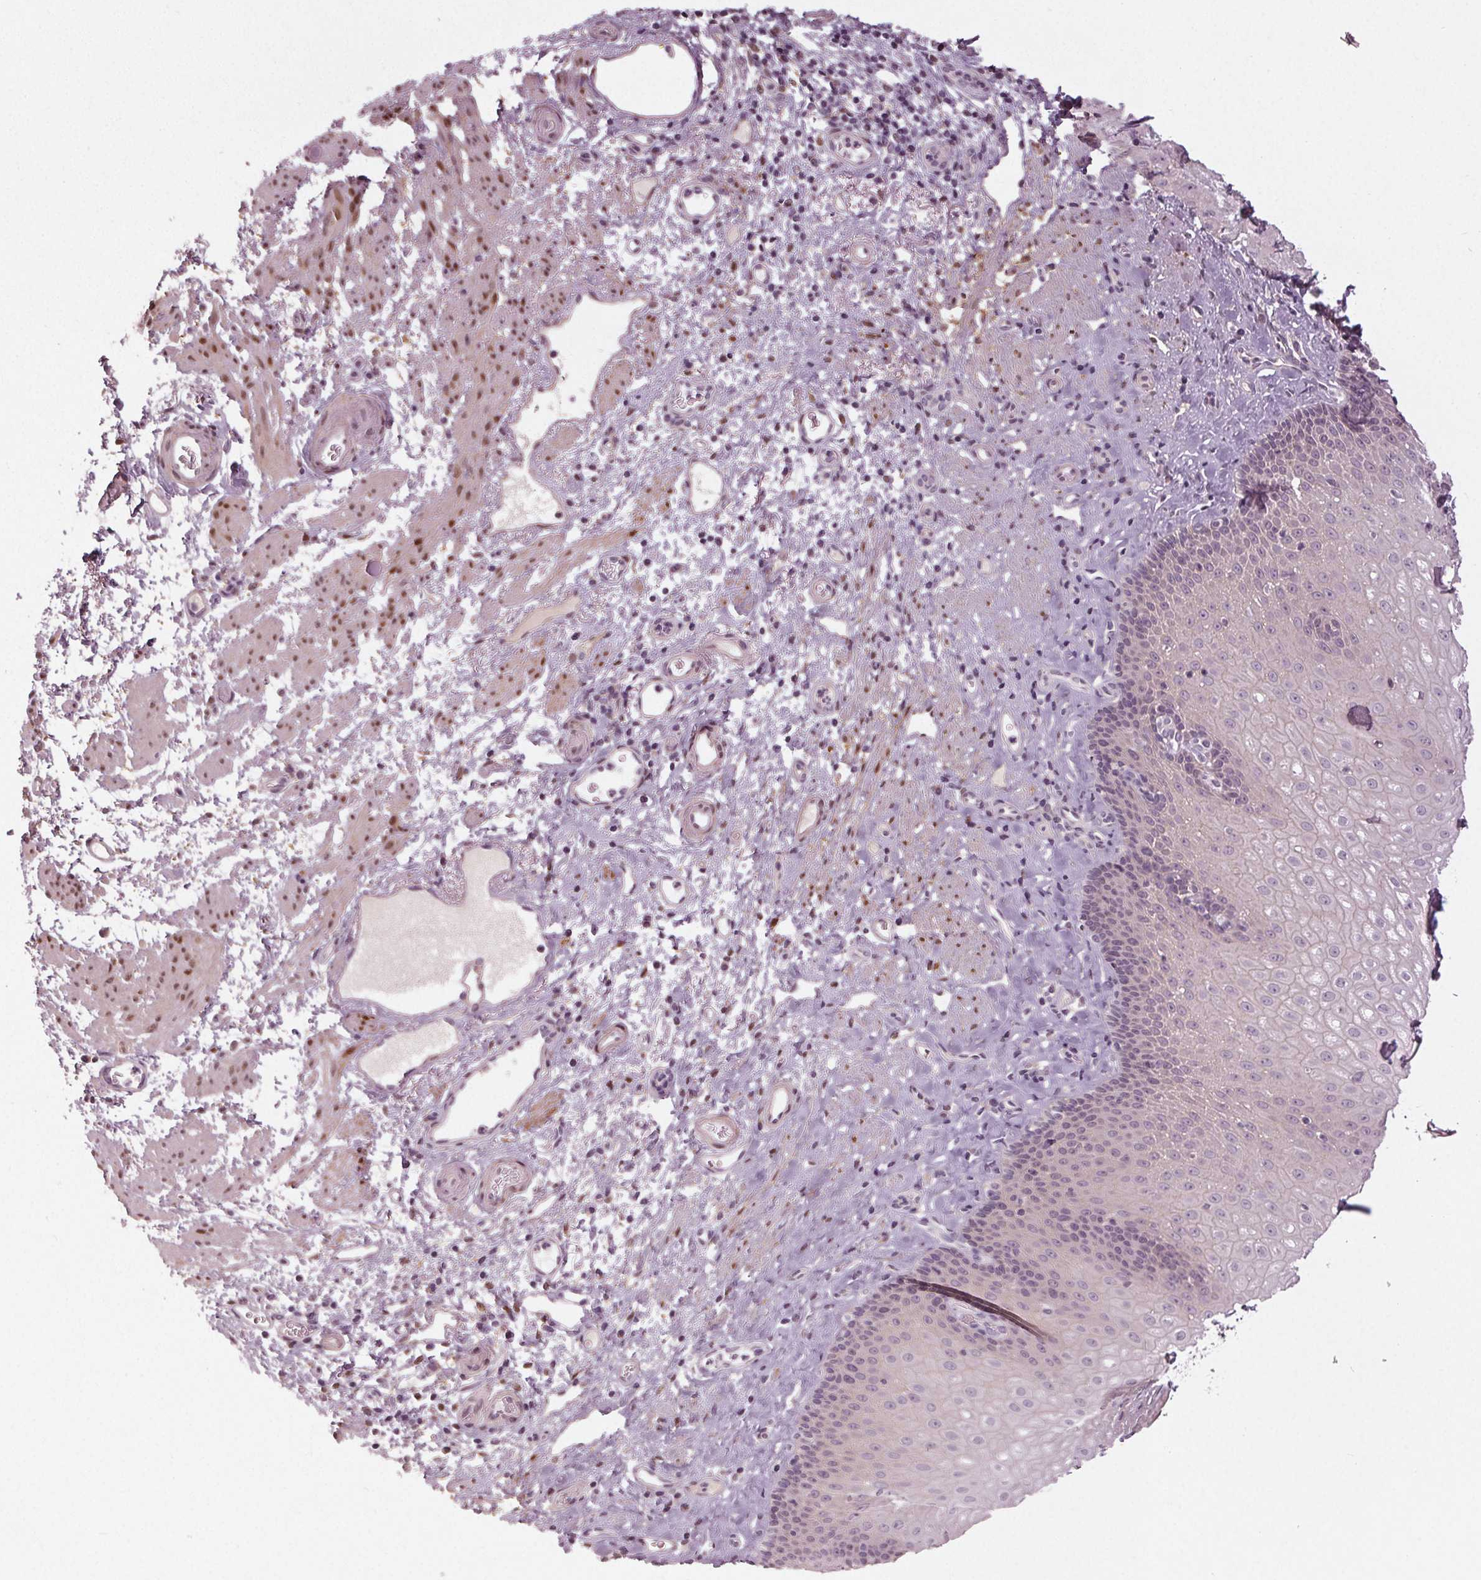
{"staining": {"intensity": "negative", "quantity": "none", "location": "none"}, "tissue": "esophagus", "cell_type": "Squamous epithelial cells", "image_type": "normal", "snomed": [{"axis": "morphology", "description": "Normal tissue, NOS"}, {"axis": "topography", "description": "Esophagus"}], "caption": "Immunohistochemistry of benign human esophagus displays no staining in squamous epithelial cells.", "gene": "ZNF605", "patient": {"sex": "female", "age": 68}}